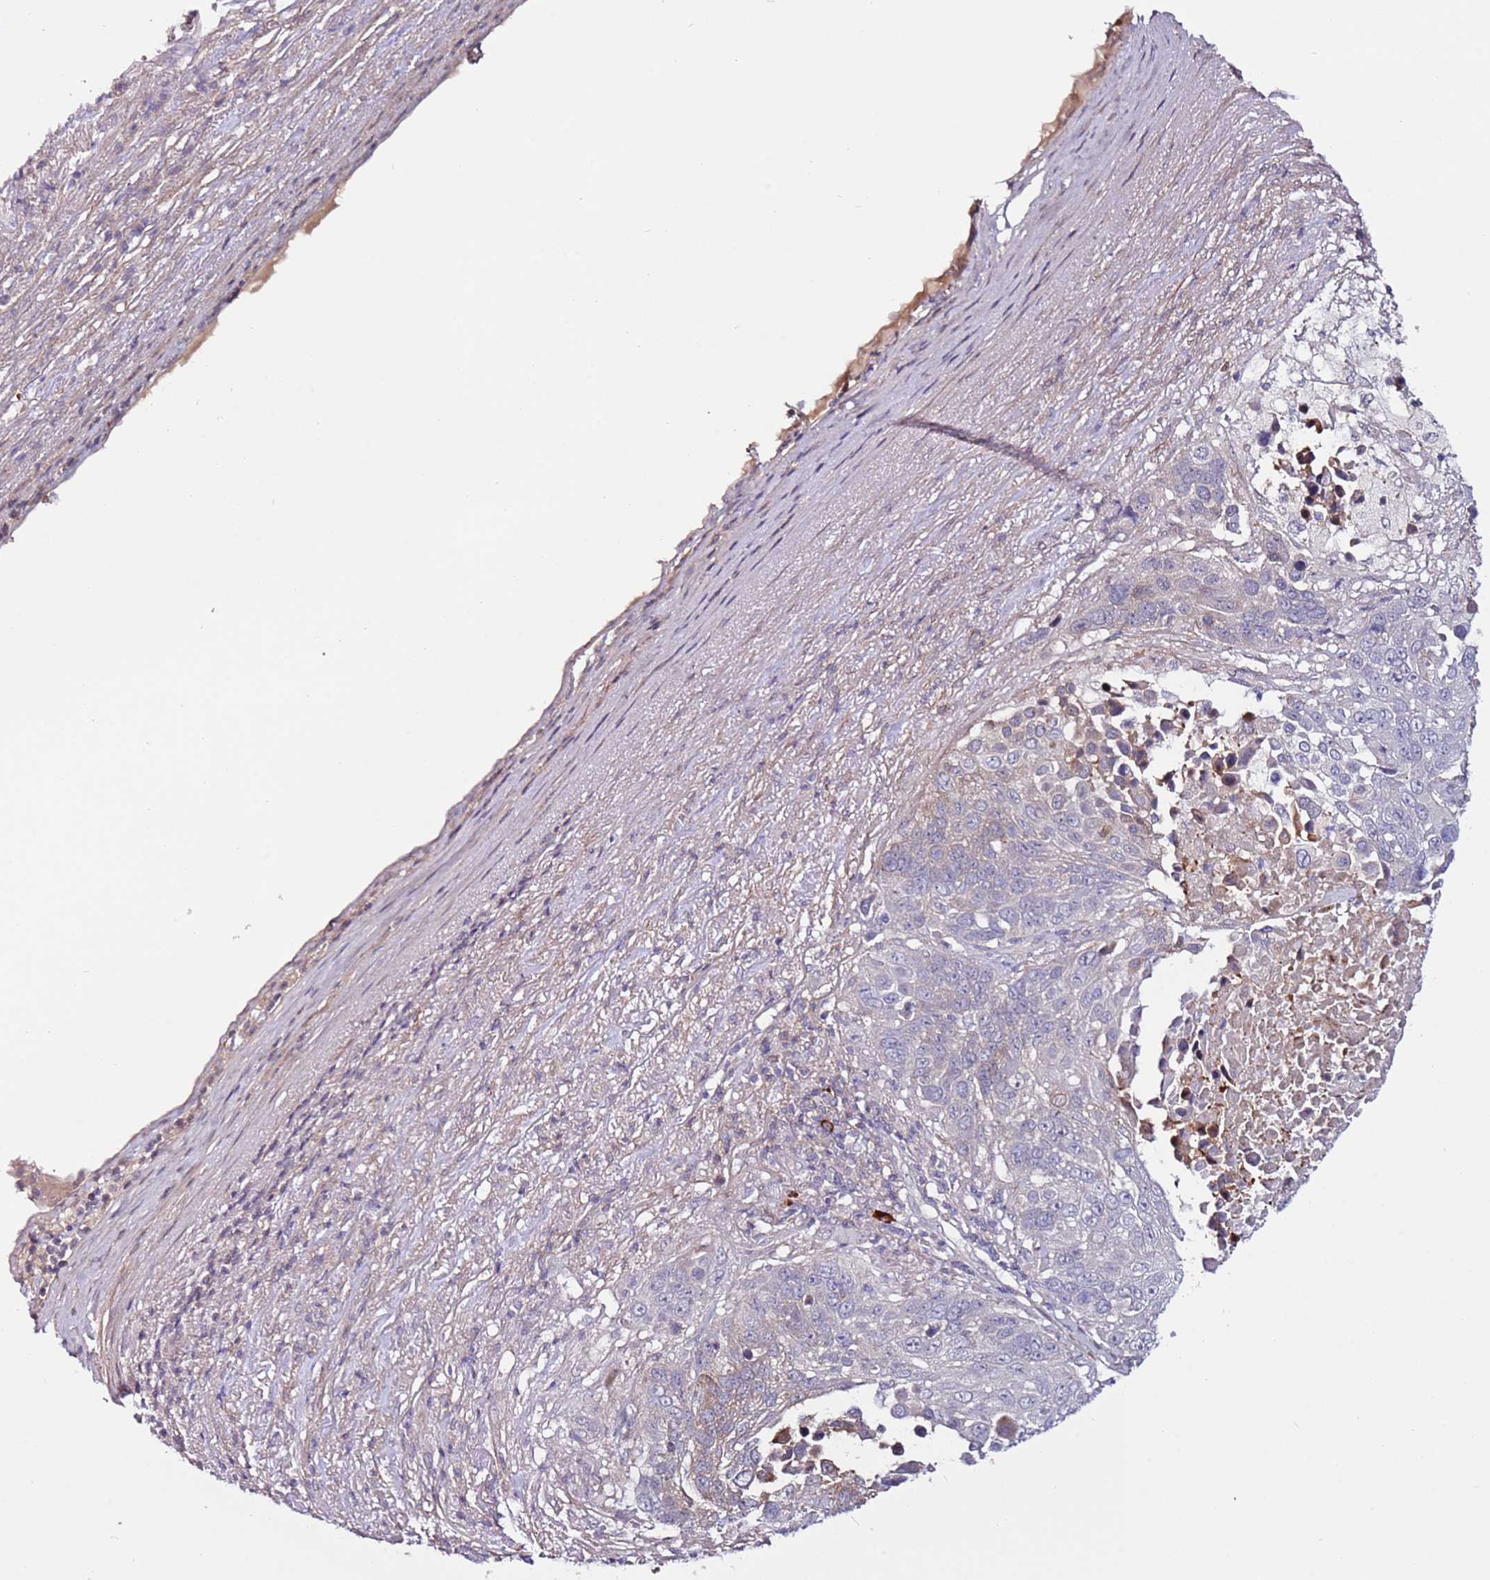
{"staining": {"intensity": "negative", "quantity": "none", "location": "none"}, "tissue": "lung cancer", "cell_type": "Tumor cells", "image_type": "cancer", "snomed": [{"axis": "morphology", "description": "Normal tissue, NOS"}, {"axis": "morphology", "description": "Squamous cell carcinoma, NOS"}, {"axis": "topography", "description": "Lymph node"}, {"axis": "topography", "description": "Lung"}], "caption": "Immunohistochemistry (IHC) micrograph of neoplastic tissue: human lung cancer stained with DAB exhibits no significant protein staining in tumor cells. (DAB immunohistochemistry, high magnification).", "gene": "MTG2", "patient": {"sex": "male", "age": 66}}